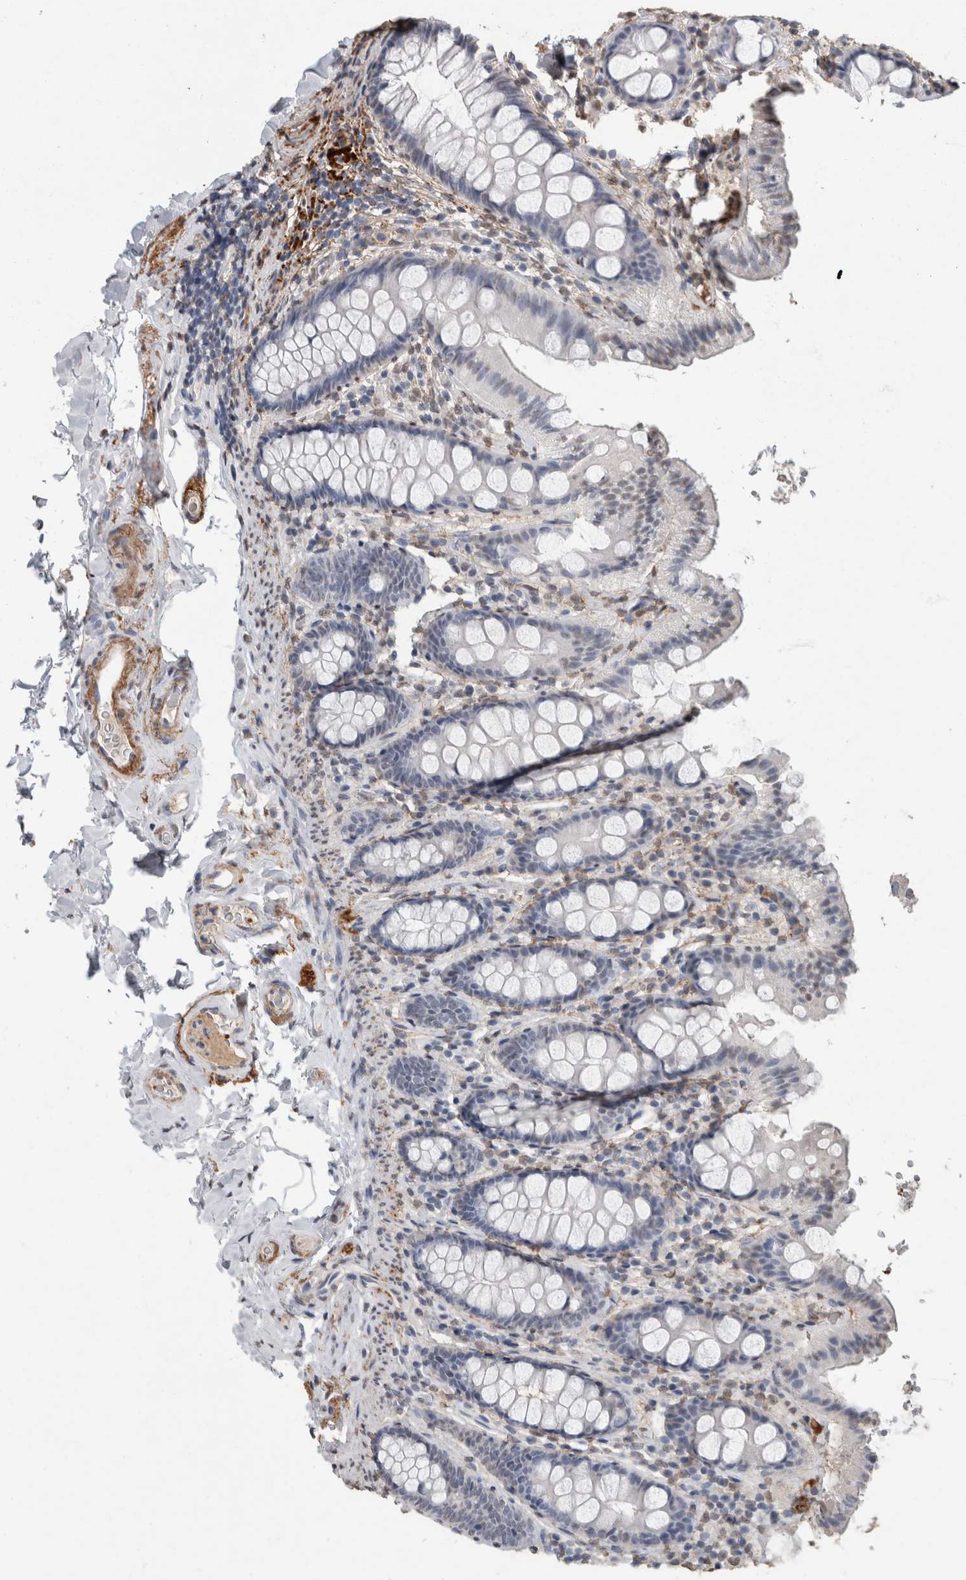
{"staining": {"intensity": "negative", "quantity": "none", "location": "none"}, "tissue": "colon", "cell_type": "Endothelial cells", "image_type": "normal", "snomed": [{"axis": "morphology", "description": "Normal tissue, NOS"}, {"axis": "topography", "description": "Colon"}, {"axis": "topography", "description": "Peripheral nerve tissue"}], "caption": "Immunohistochemistry (IHC) photomicrograph of unremarkable human colon stained for a protein (brown), which demonstrates no expression in endothelial cells.", "gene": "LTBP1", "patient": {"sex": "female", "age": 61}}